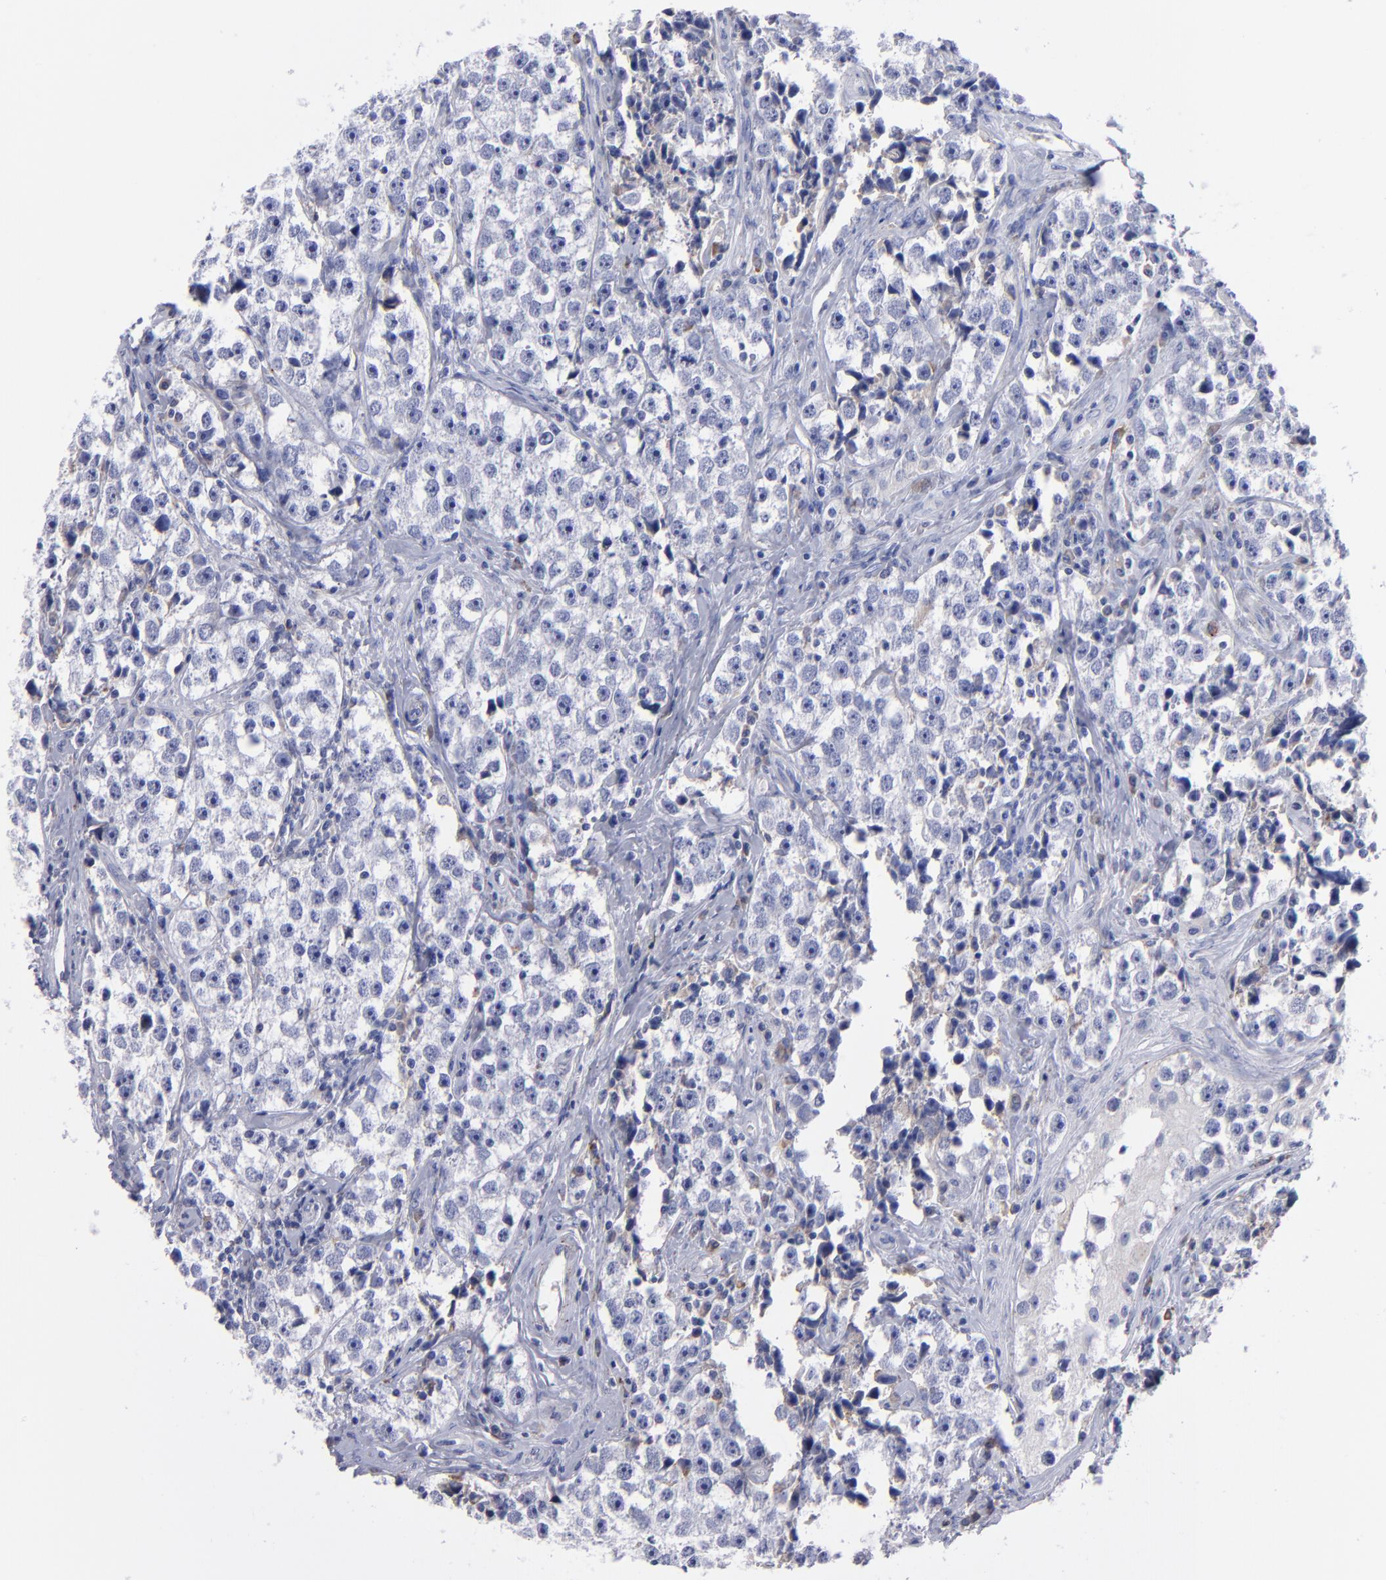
{"staining": {"intensity": "negative", "quantity": "none", "location": "none"}, "tissue": "testis cancer", "cell_type": "Tumor cells", "image_type": "cancer", "snomed": [{"axis": "morphology", "description": "Seminoma, NOS"}, {"axis": "topography", "description": "Testis"}], "caption": "Tumor cells are negative for brown protein staining in testis cancer (seminoma).", "gene": "MFGE8", "patient": {"sex": "male", "age": 32}}